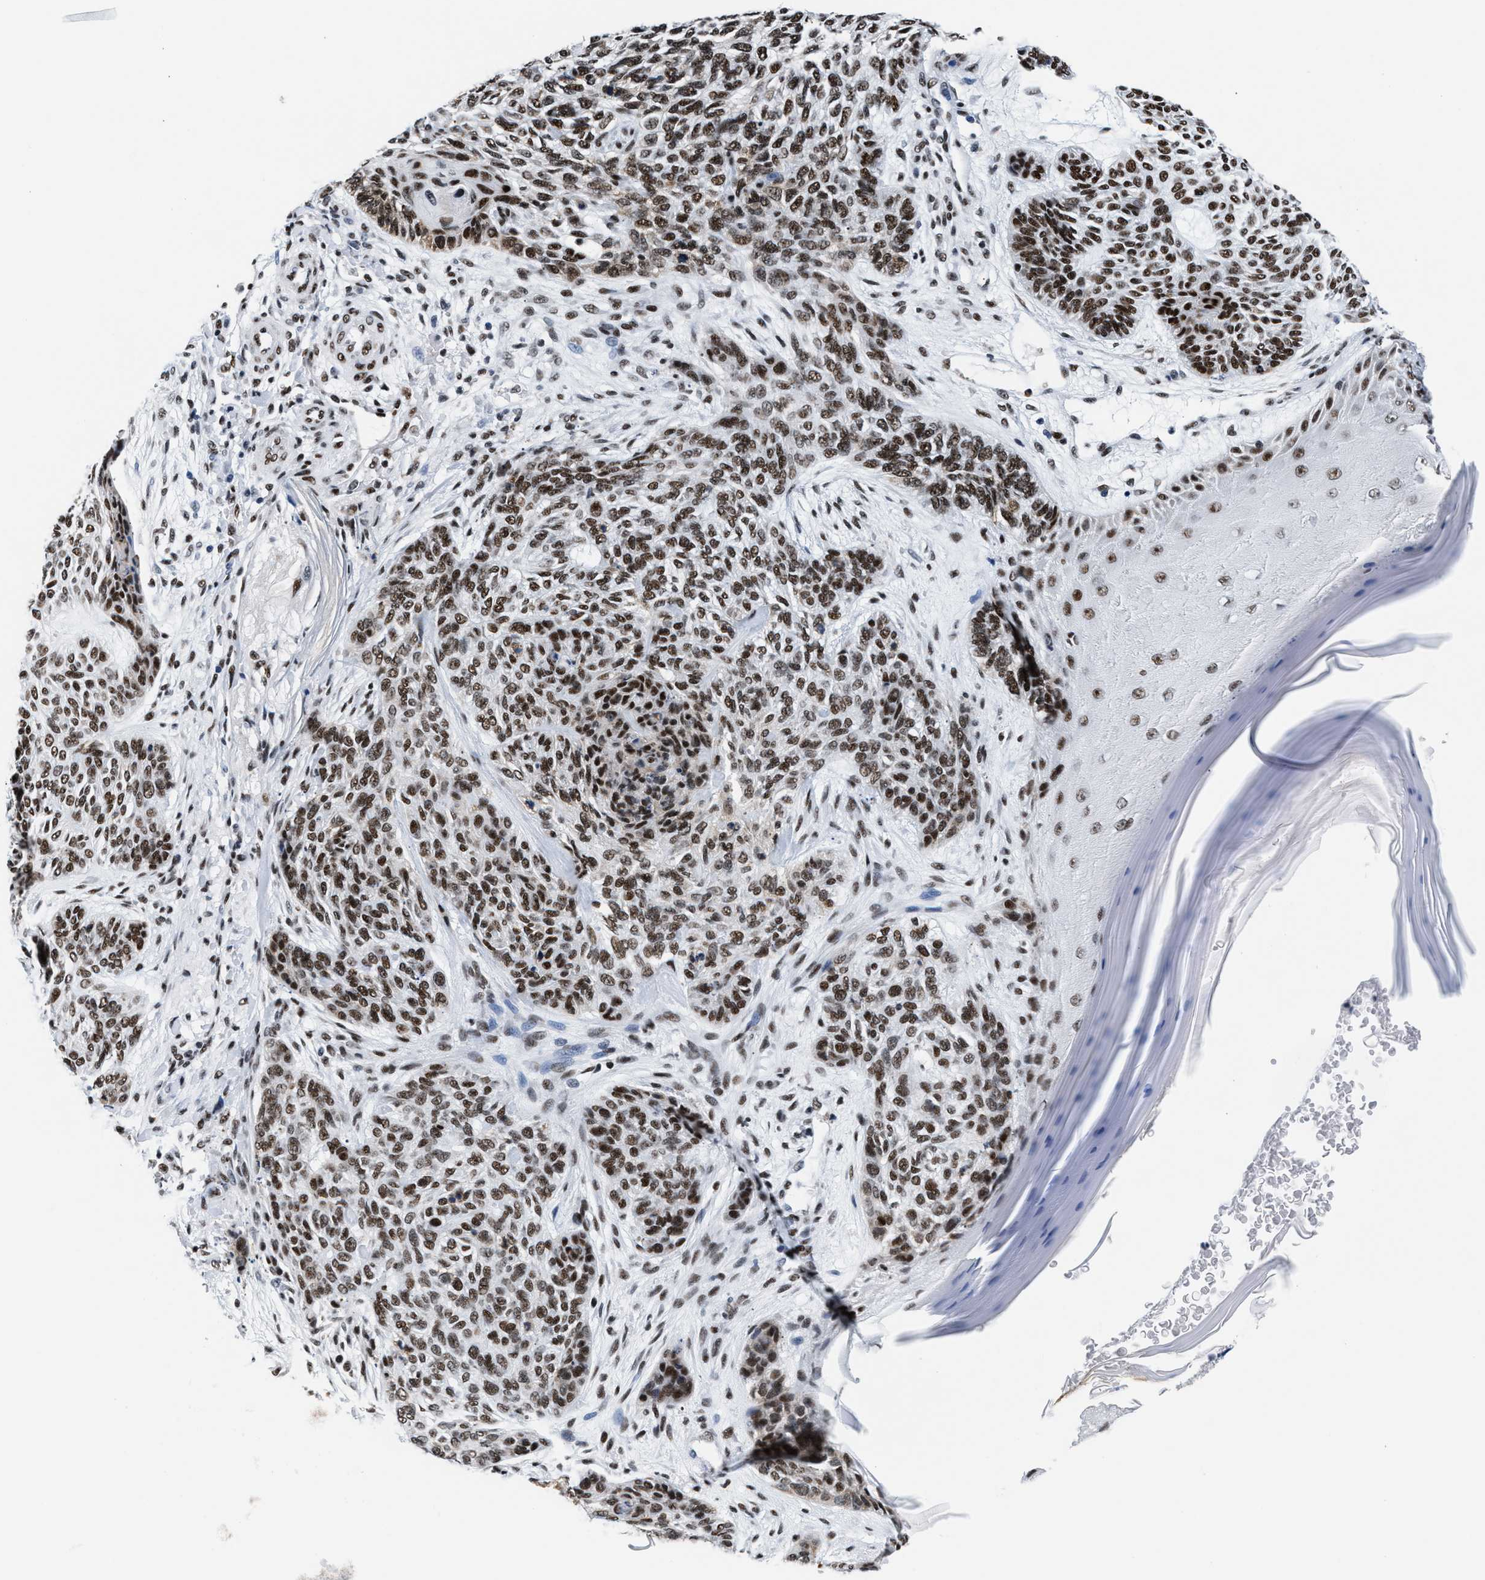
{"staining": {"intensity": "strong", "quantity": ">75%", "location": "nuclear"}, "tissue": "skin cancer", "cell_type": "Tumor cells", "image_type": "cancer", "snomed": [{"axis": "morphology", "description": "Basal cell carcinoma"}, {"axis": "topography", "description": "Skin"}], "caption": "This is a micrograph of IHC staining of basal cell carcinoma (skin), which shows strong expression in the nuclear of tumor cells.", "gene": "RAD50", "patient": {"sex": "male", "age": 55}}